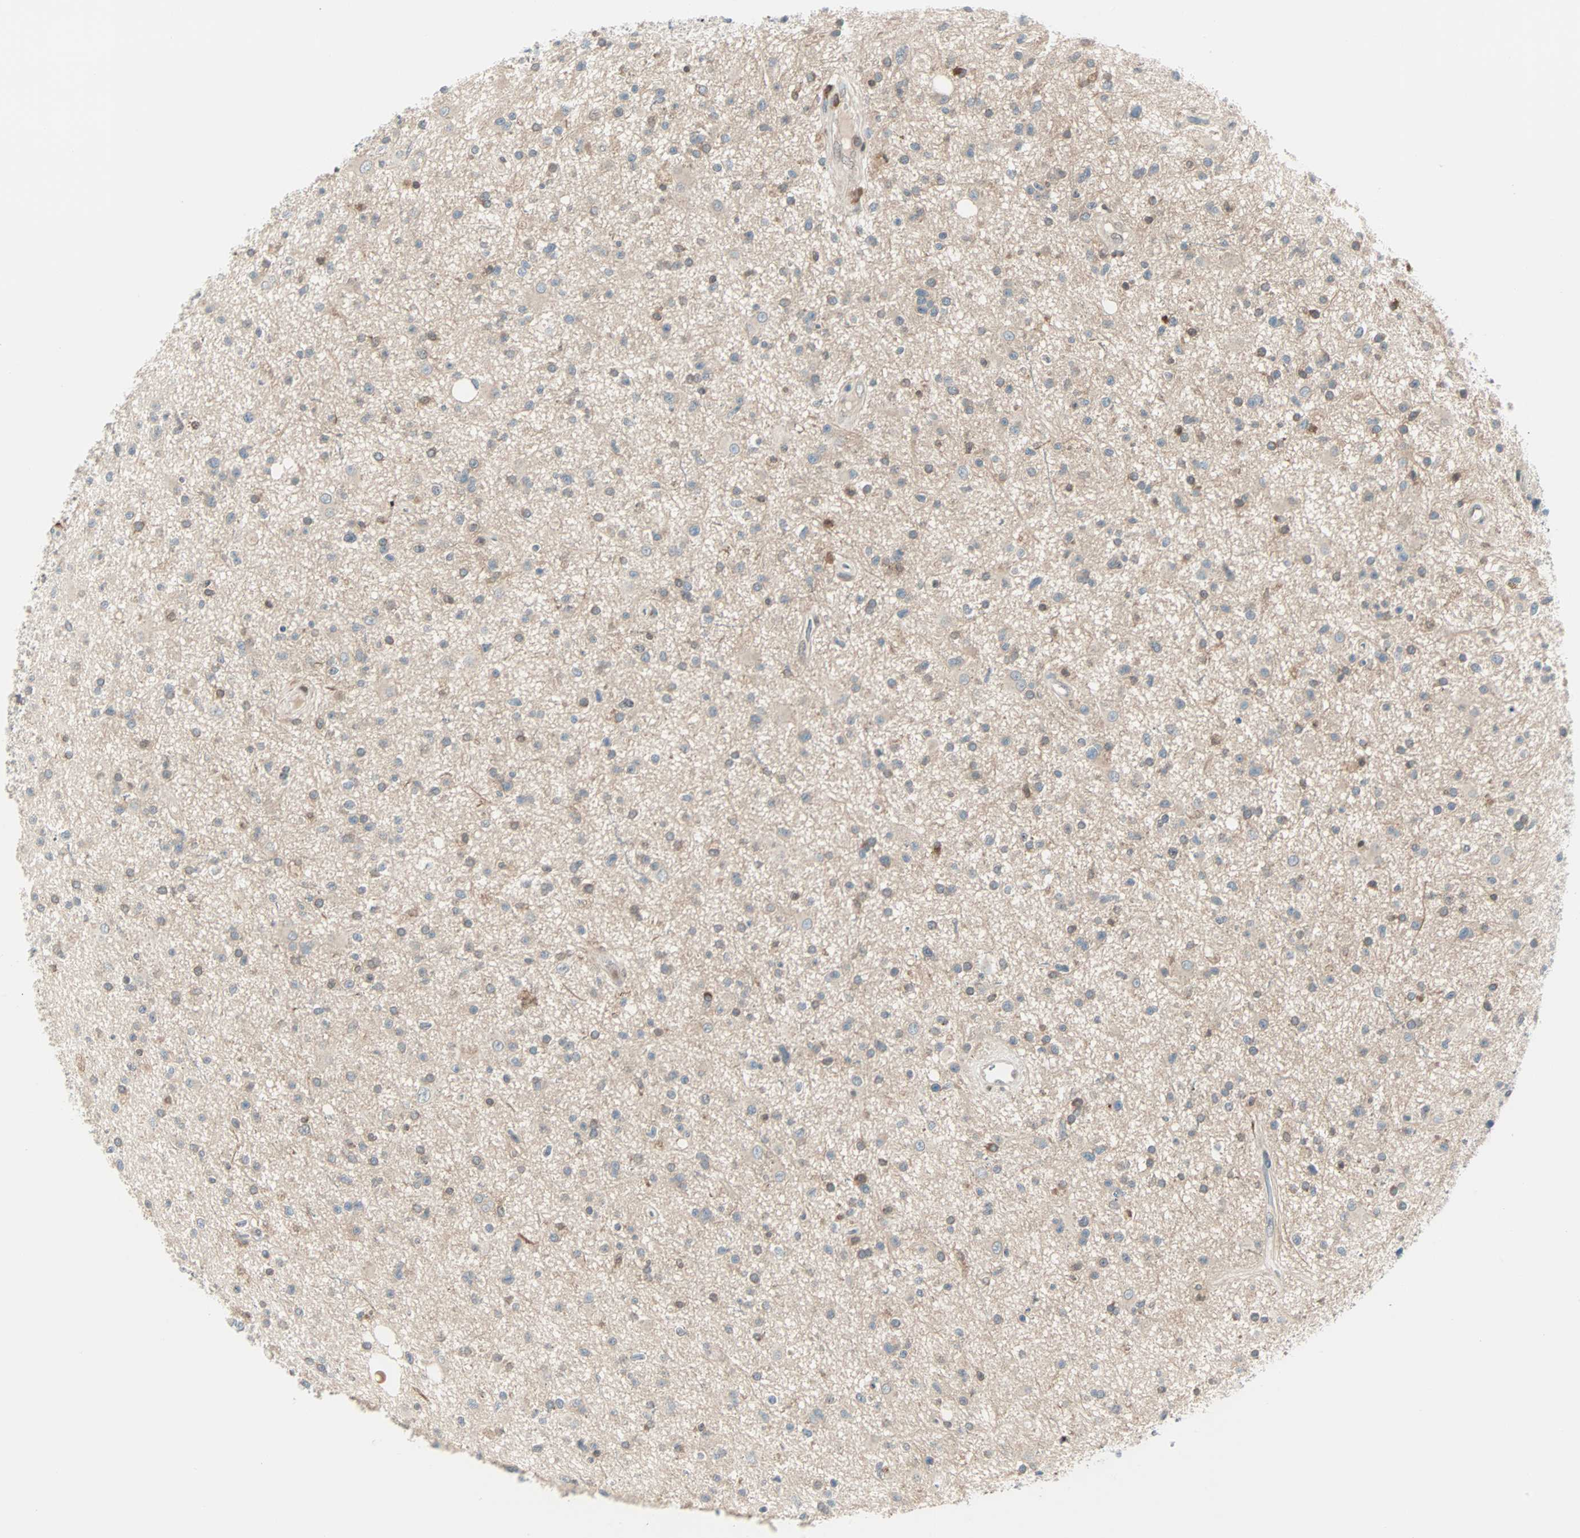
{"staining": {"intensity": "moderate", "quantity": "25%-75%", "location": "cytoplasmic/membranous"}, "tissue": "glioma", "cell_type": "Tumor cells", "image_type": "cancer", "snomed": [{"axis": "morphology", "description": "Glioma, malignant, High grade"}, {"axis": "topography", "description": "Brain"}], "caption": "A medium amount of moderate cytoplasmic/membranous expression is identified in about 25%-75% of tumor cells in glioma tissue. Immunohistochemistry stains the protein of interest in brown and the nuclei are stained blue.", "gene": "SMIM8", "patient": {"sex": "male", "age": 33}}